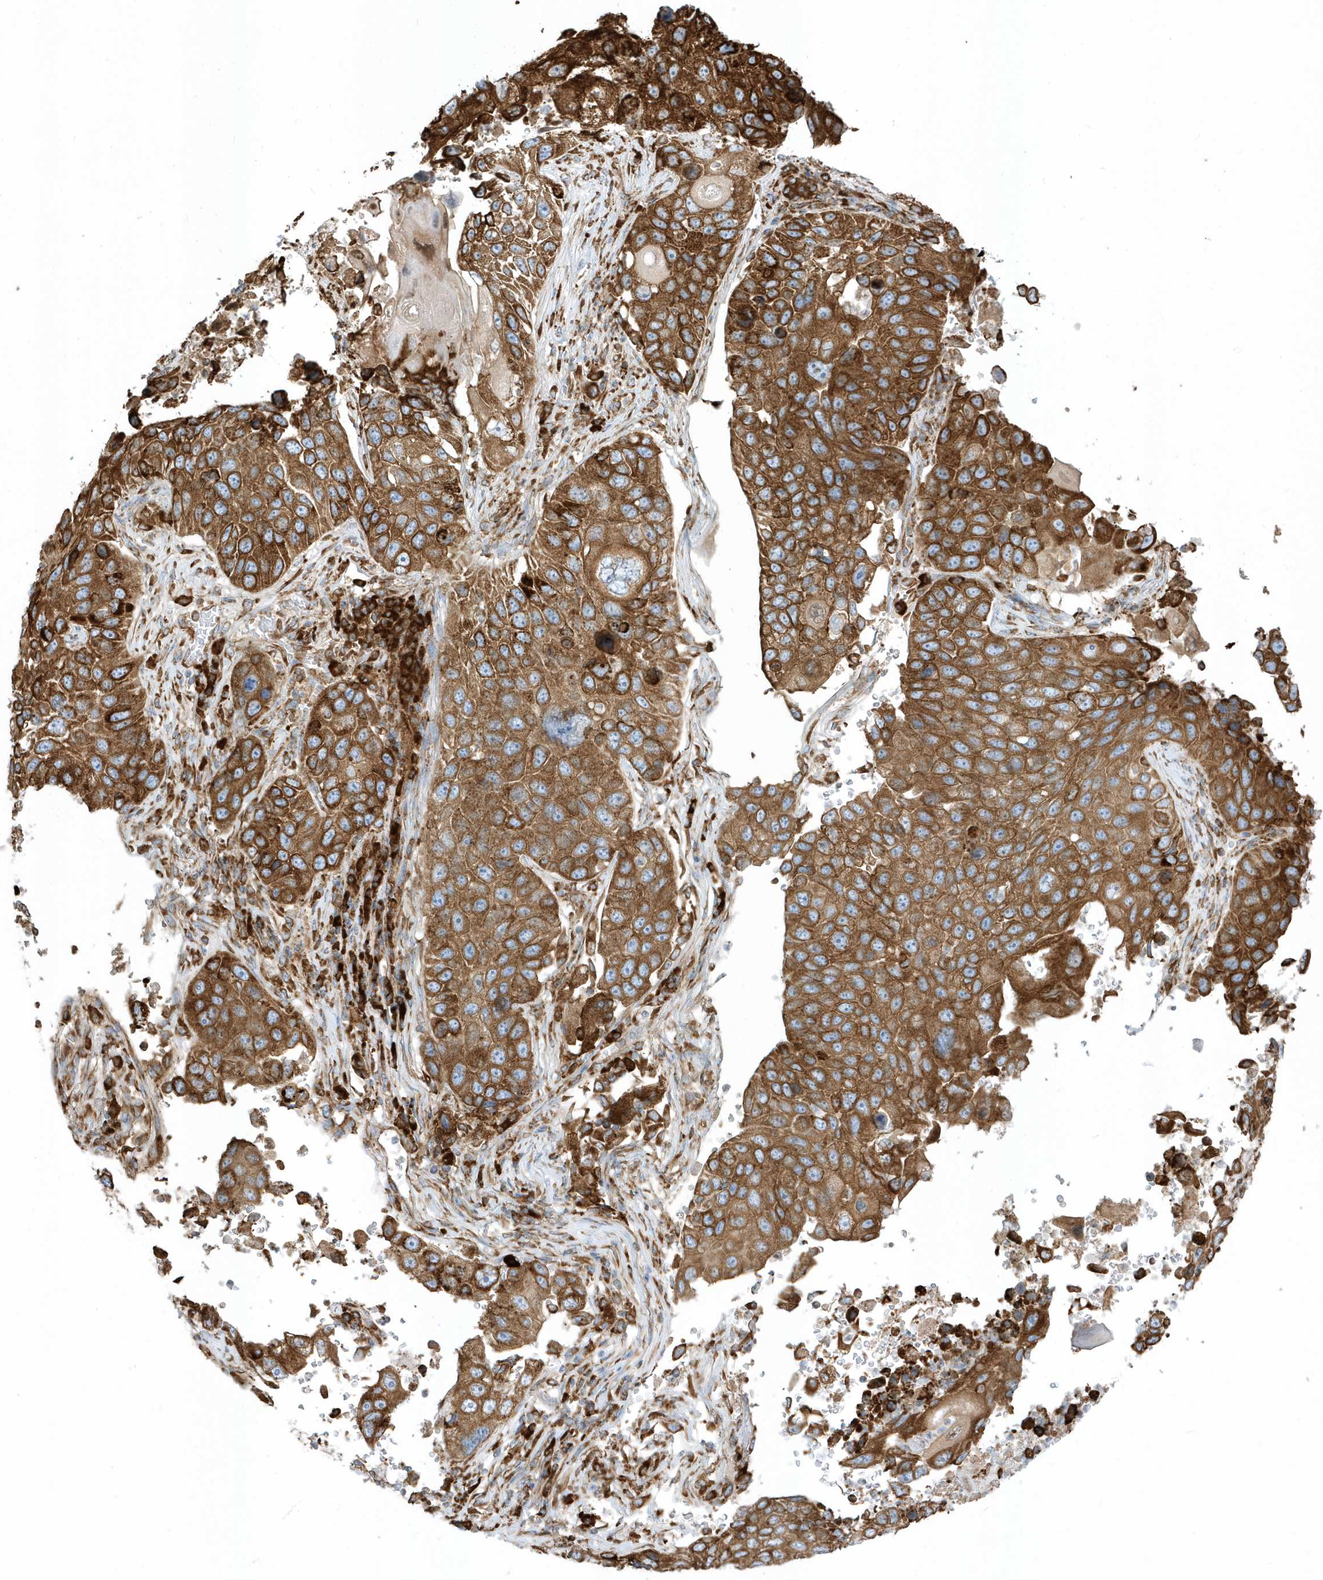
{"staining": {"intensity": "strong", "quantity": ">75%", "location": "cytoplasmic/membranous"}, "tissue": "lung cancer", "cell_type": "Tumor cells", "image_type": "cancer", "snomed": [{"axis": "morphology", "description": "Squamous cell carcinoma, NOS"}, {"axis": "topography", "description": "Lung"}], "caption": "Lung cancer tissue demonstrates strong cytoplasmic/membranous staining in approximately >75% of tumor cells", "gene": "PDIA6", "patient": {"sex": "male", "age": 61}}